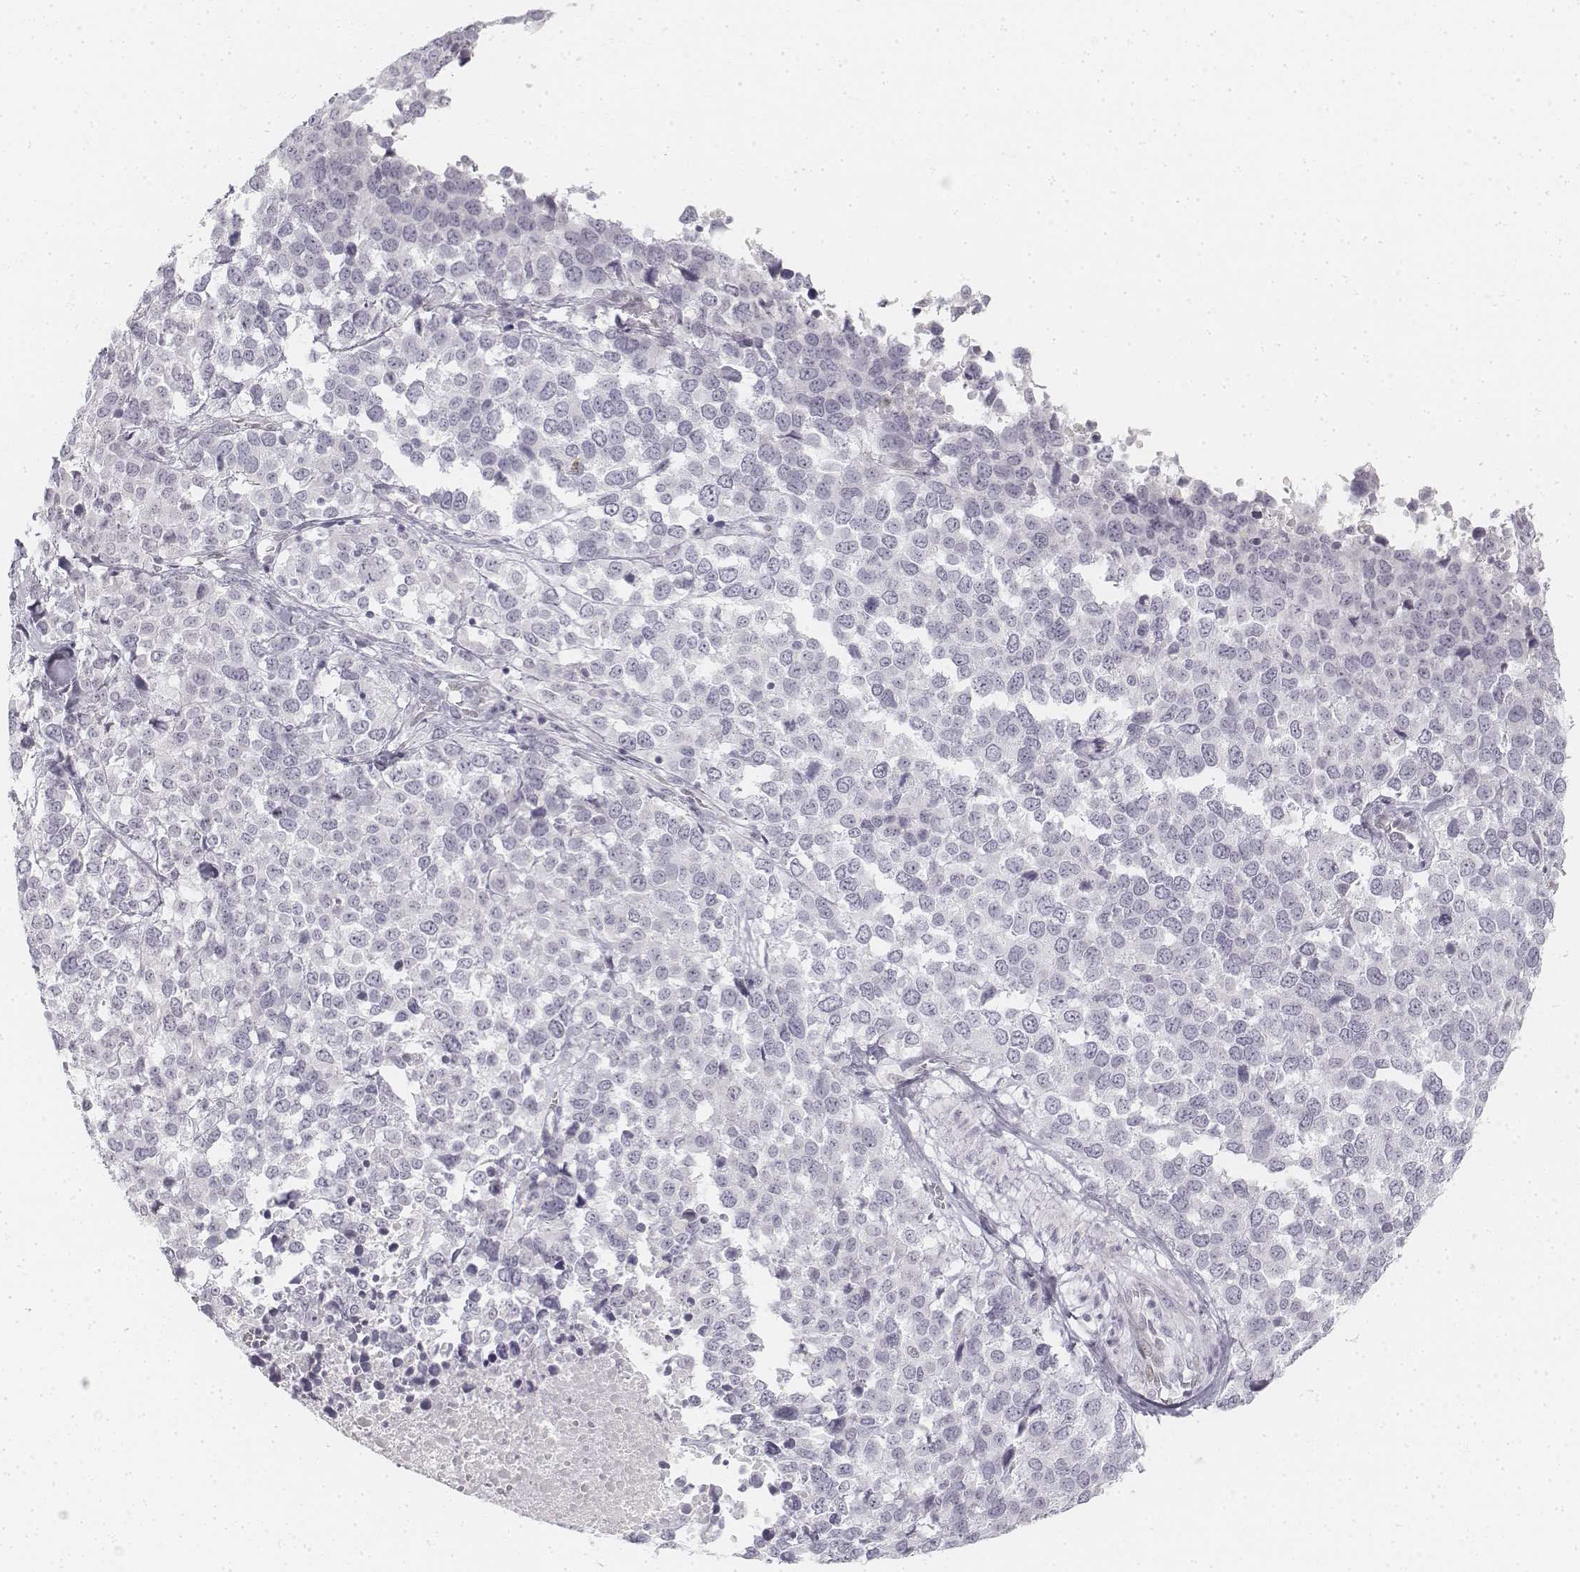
{"staining": {"intensity": "negative", "quantity": "none", "location": "none"}, "tissue": "melanoma", "cell_type": "Tumor cells", "image_type": "cancer", "snomed": [{"axis": "morphology", "description": "Malignant melanoma, Metastatic site"}, {"axis": "topography", "description": "Skin"}], "caption": "High power microscopy image of an immunohistochemistry (IHC) photomicrograph of malignant melanoma (metastatic site), revealing no significant expression in tumor cells. (DAB (3,3'-diaminobenzidine) IHC with hematoxylin counter stain).", "gene": "KRTAP2-1", "patient": {"sex": "male", "age": 84}}